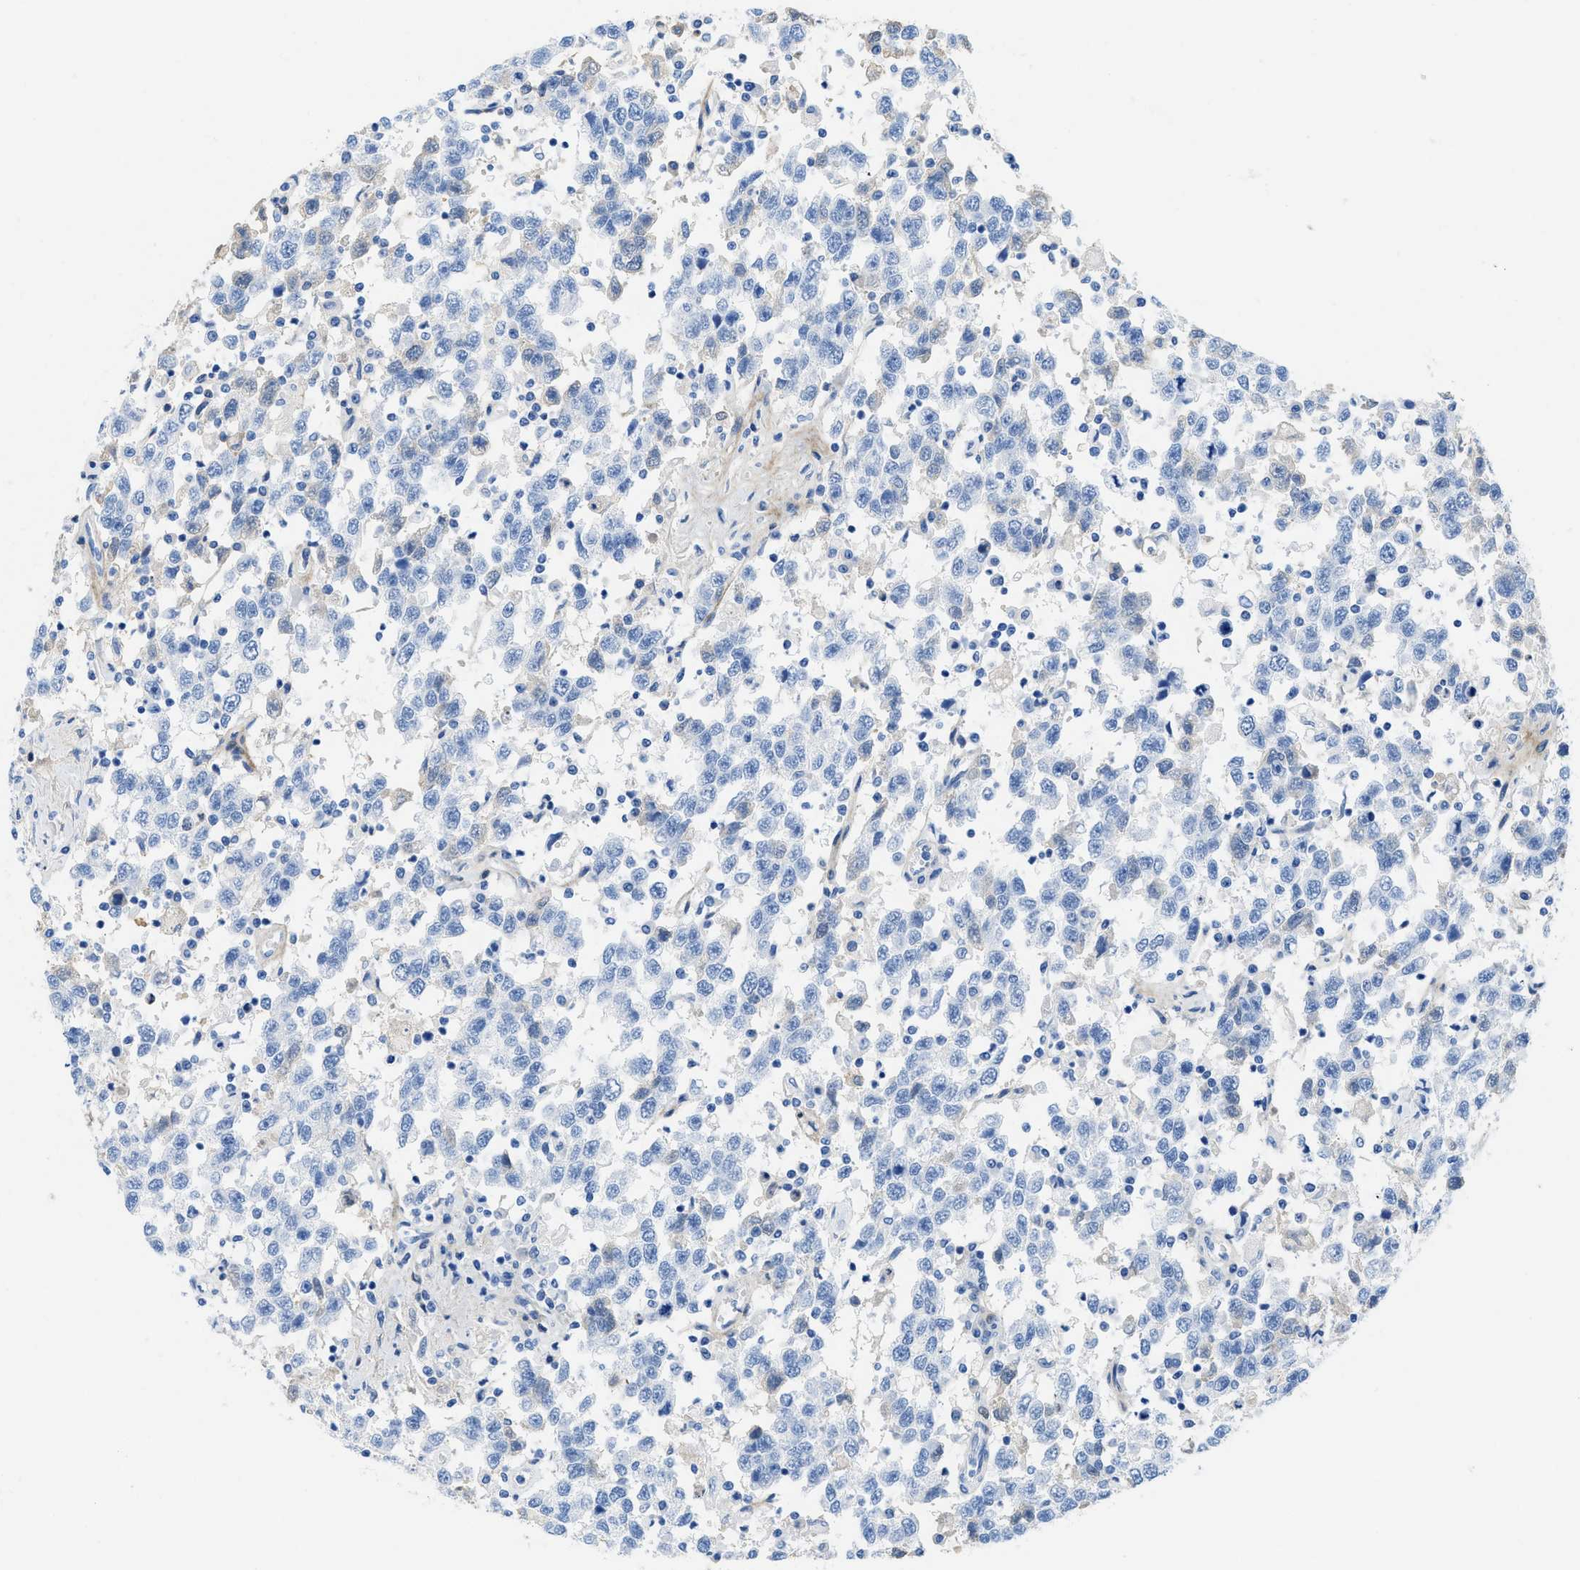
{"staining": {"intensity": "negative", "quantity": "none", "location": "none"}, "tissue": "testis cancer", "cell_type": "Tumor cells", "image_type": "cancer", "snomed": [{"axis": "morphology", "description": "Seminoma, NOS"}, {"axis": "topography", "description": "Testis"}], "caption": "An immunohistochemistry micrograph of testis seminoma is shown. There is no staining in tumor cells of testis seminoma.", "gene": "COL3A1", "patient": {"sex": "male", "age": 41}}